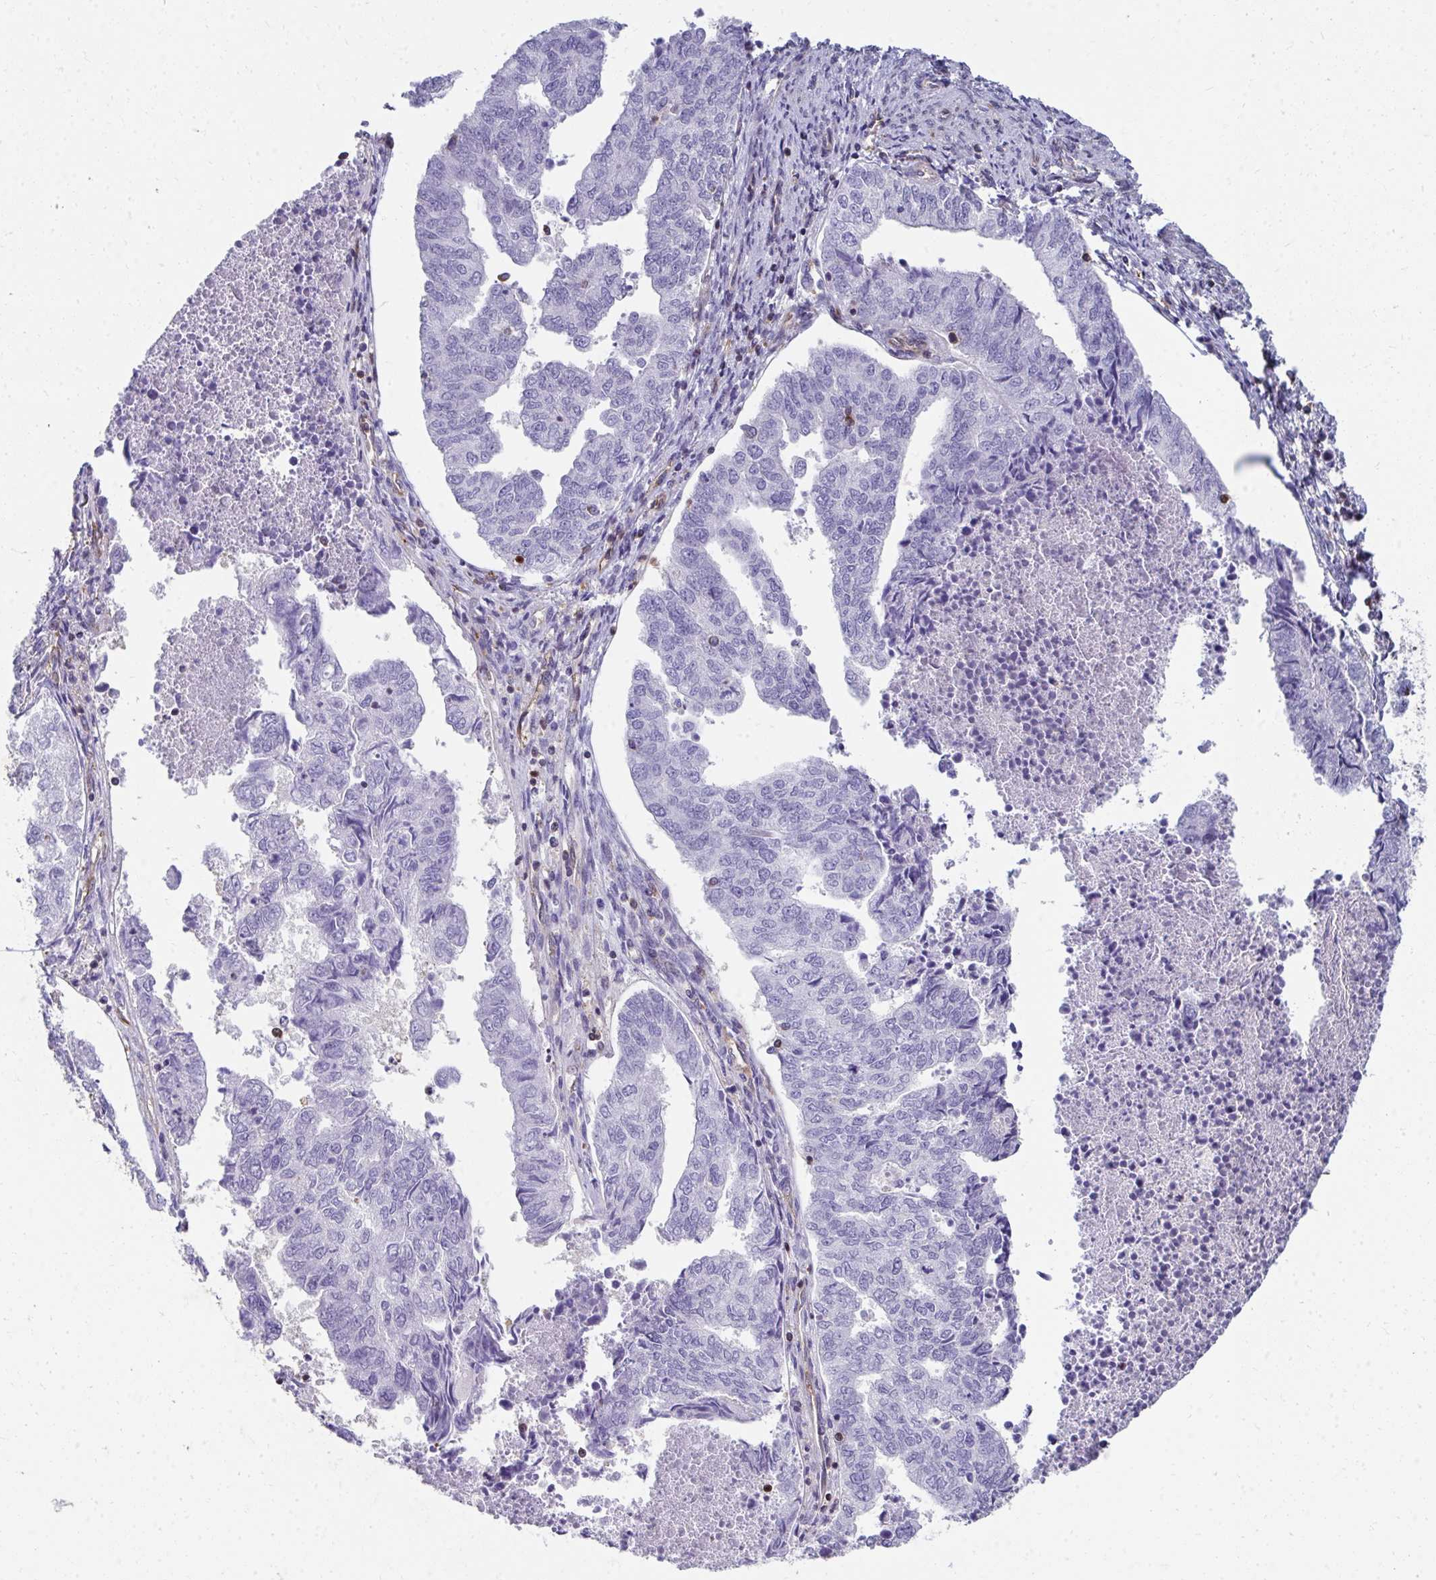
{"staining": {"intensity": "negative", "quantity": "none", "location": "none"}, "tissue": "endometrial cancer", "cell_type": "Tumor cells", "image_type": "cancer", "snomed": [{"axis": "morphology", "description": "Adenocarcinoma, NOS"}, {"axis": "topography", "description": "Endometrium"}], "caption": "The photomicrograph shows no staining of tumor cells in endometrial cancer (adenocarcinoma). (DAB immunohistochemistry visualized using brightfield microscopy, high magnification).", "gene": "FOXN3", "patient": {"sex": "female", "age": 73}}